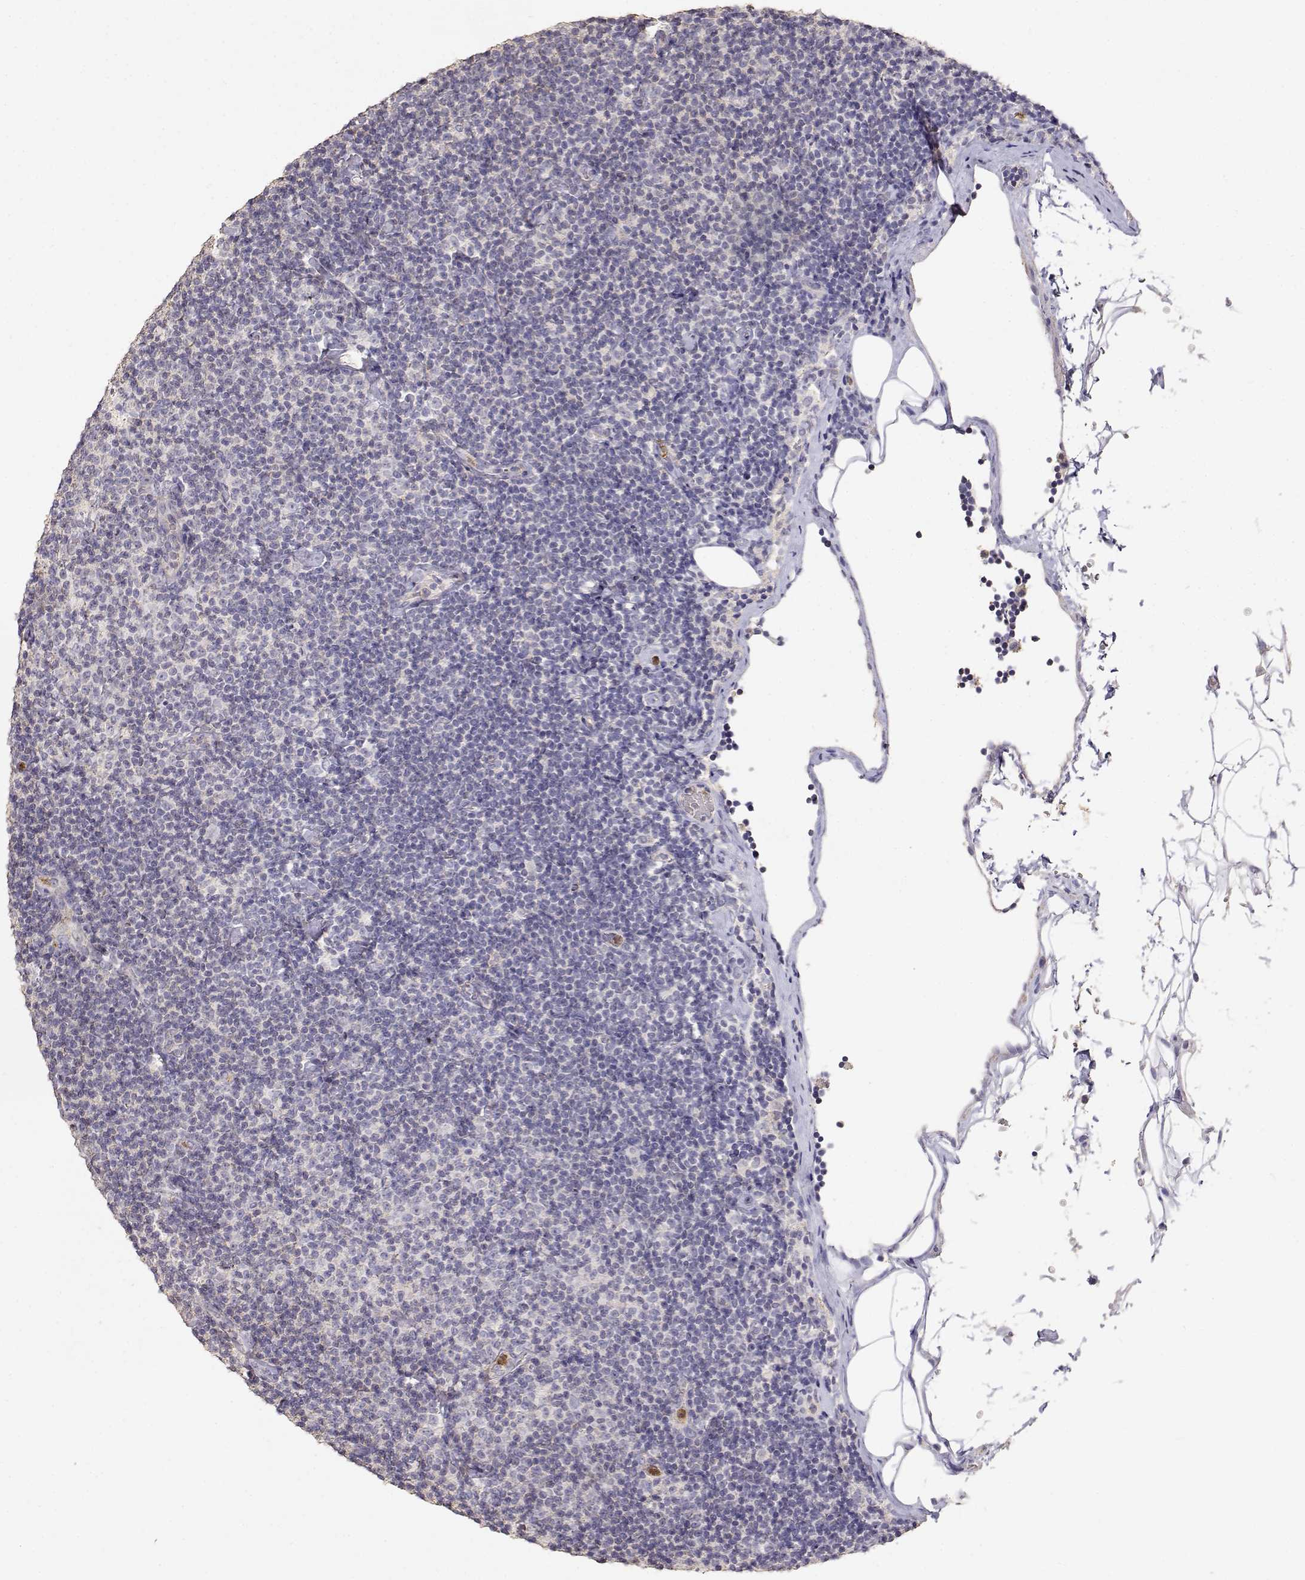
{"staining": {"intensity": "negative", "quantity": "none", "location": "none"}, "tissue": "lymphoma", "cell_type": "Tumor cells", "image_type": "cancer", "snomed": [{"axis": "morphology", "description": "Malignant lymphoma, non-Hodgkin's type, Low grade"}, {"axis": "topography", "description": "Lymph node"}], "caption": "Tumor cells are negative for protein expression in human lymphoma.", "gene": "TNFRSF10C", "patient": {"sex": "male", "age": 81}}